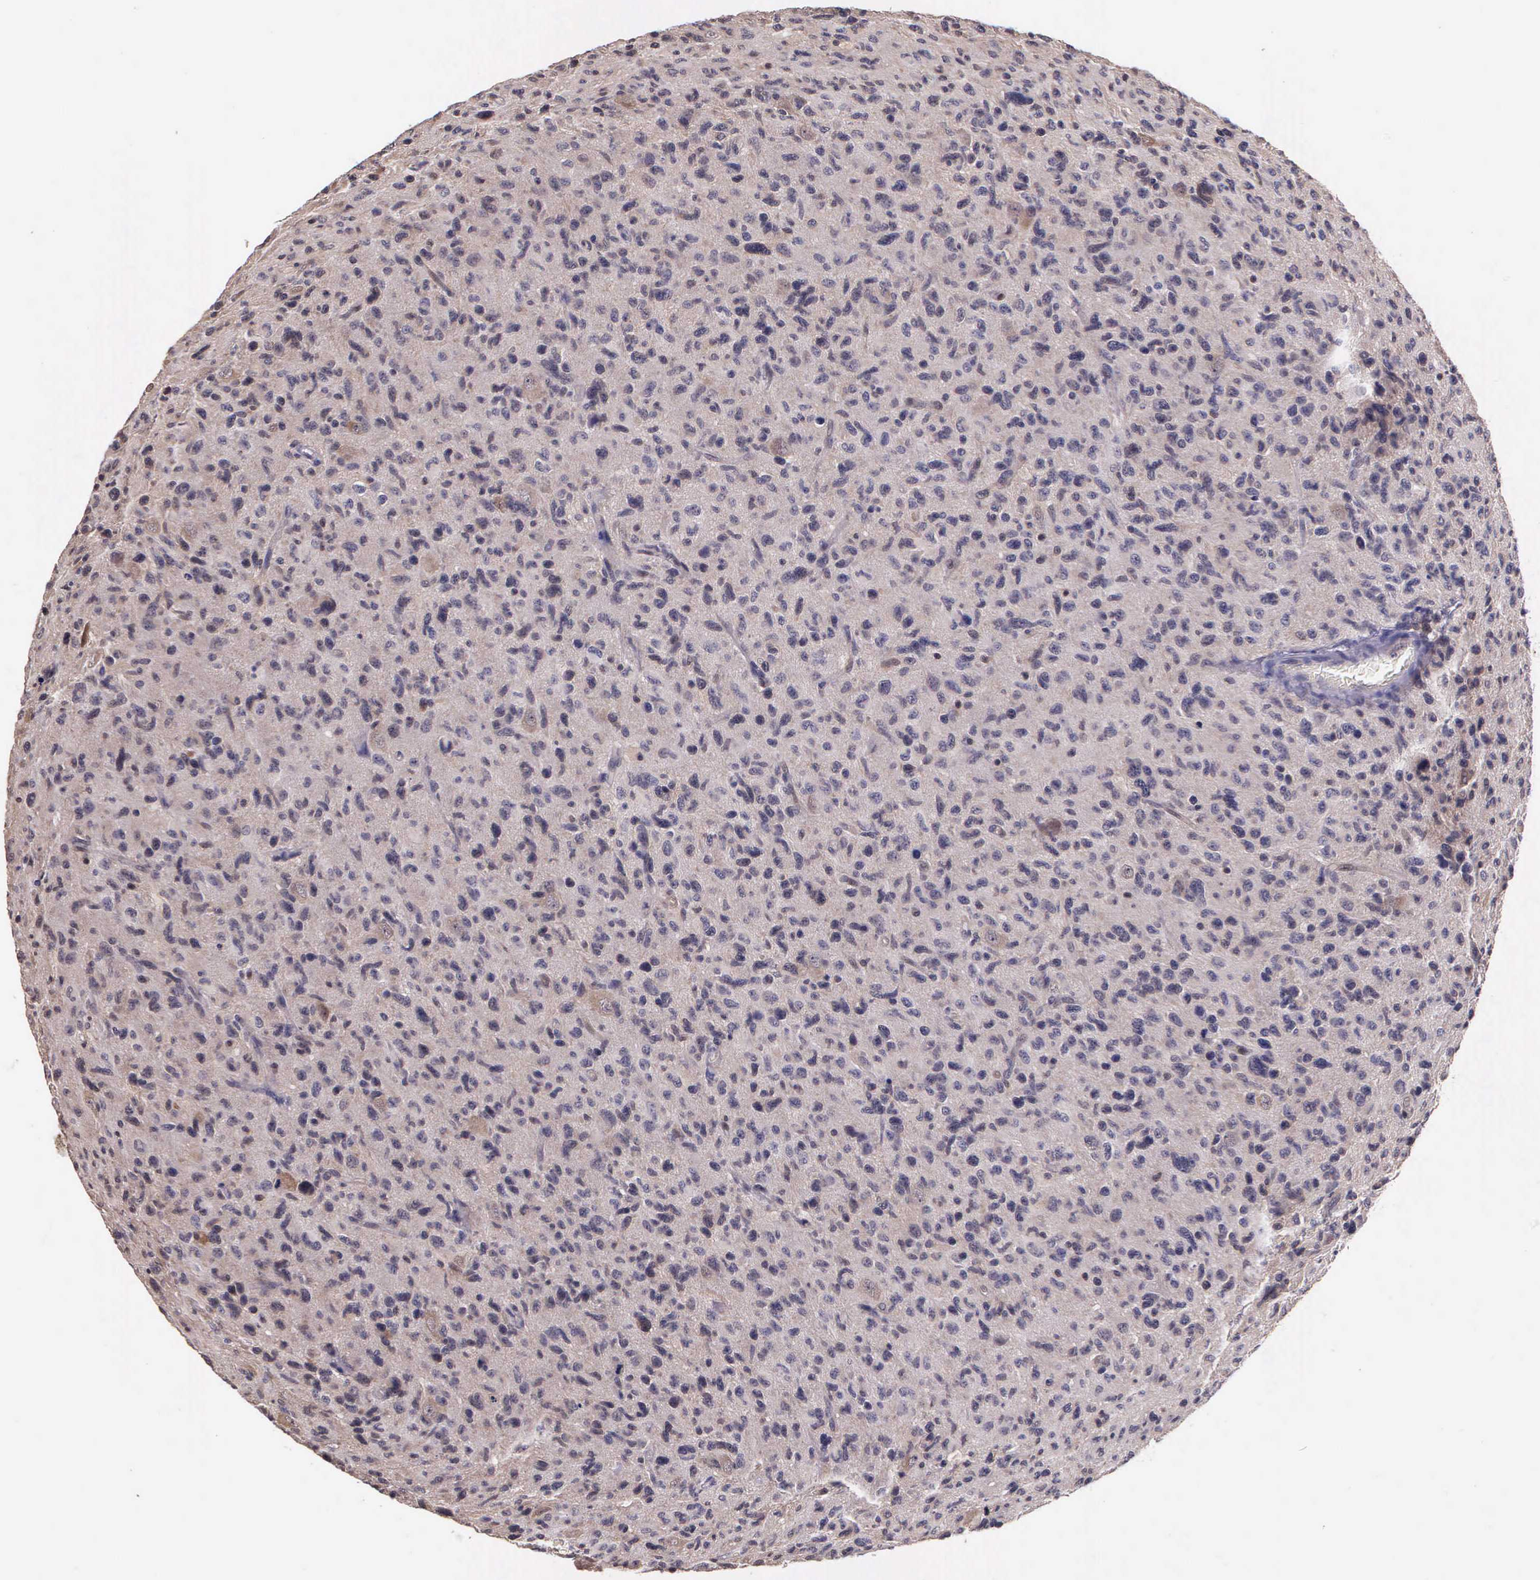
{"staining": {"intensity": "negative", "quantity": "none", "location": "none"}, "tissue": "glioma", "cell_type": "Tumor cells", "image_type": "cancer", "snomed": [{"axis": "morphology", "description": "Glioma, malignant, High grade"}, {"axis": "topography", "description": "Brain"}], "caption": "A histopathology image of malignant glioma (high-grade) stained for a protein exhibits no brown staining in tumor cells. (DAB immunohistochemistry with hematoxylin counter stain).", "gene": "IGBP1", "patient": {"sex": "female", "age": 60}}